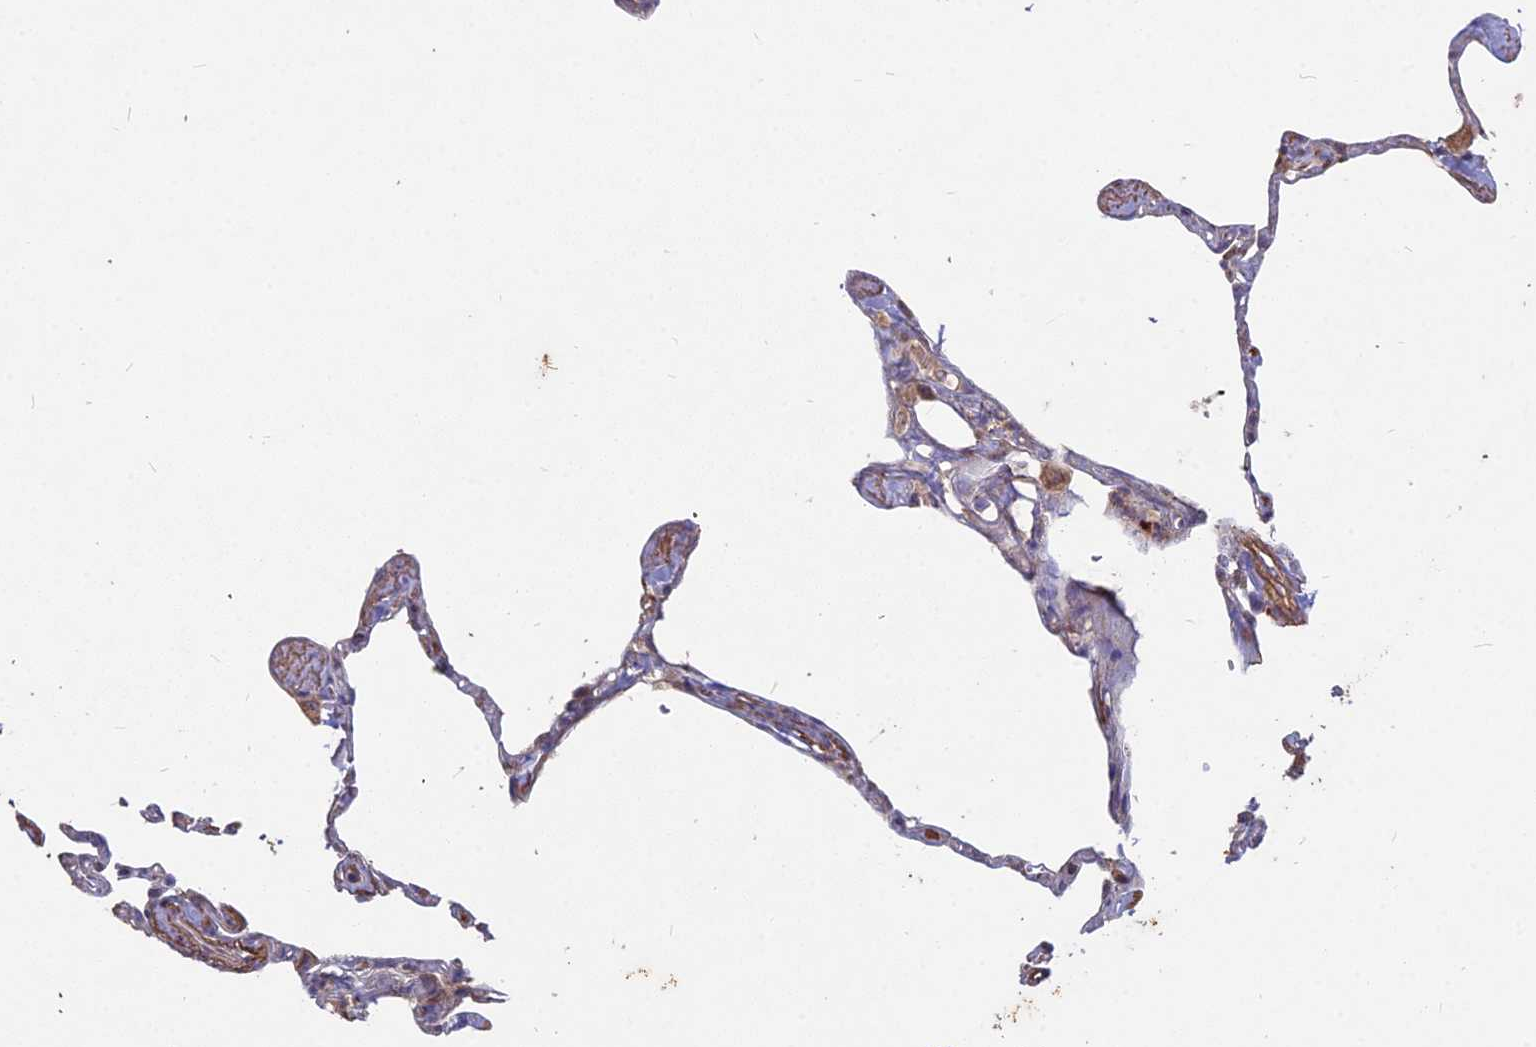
{"staining": {"intensity": "weak", "quantity": ">75%", "location": "cytoplasmic/membranous"}, "tissue": "lung", "cell_type": "Alveolar cells", "image_type": "normal", "snomed": [{"axis": "morphology", "description": "Normal tissue, NOS"}, {"axis": "topography", "description": "Lung"}], "caption": "Immunohistochemical staining of unremarkable human lung shows >75% levels of weak cytoplasmic/membranous protein expression in about >75% of alveolar cells. Using DAB (brown) and hematoxylin (blue) stains, captured at high magnification using brightfield microscopy.", "gene": "COX11", "patient": {"sex": "male", "age": 65}}